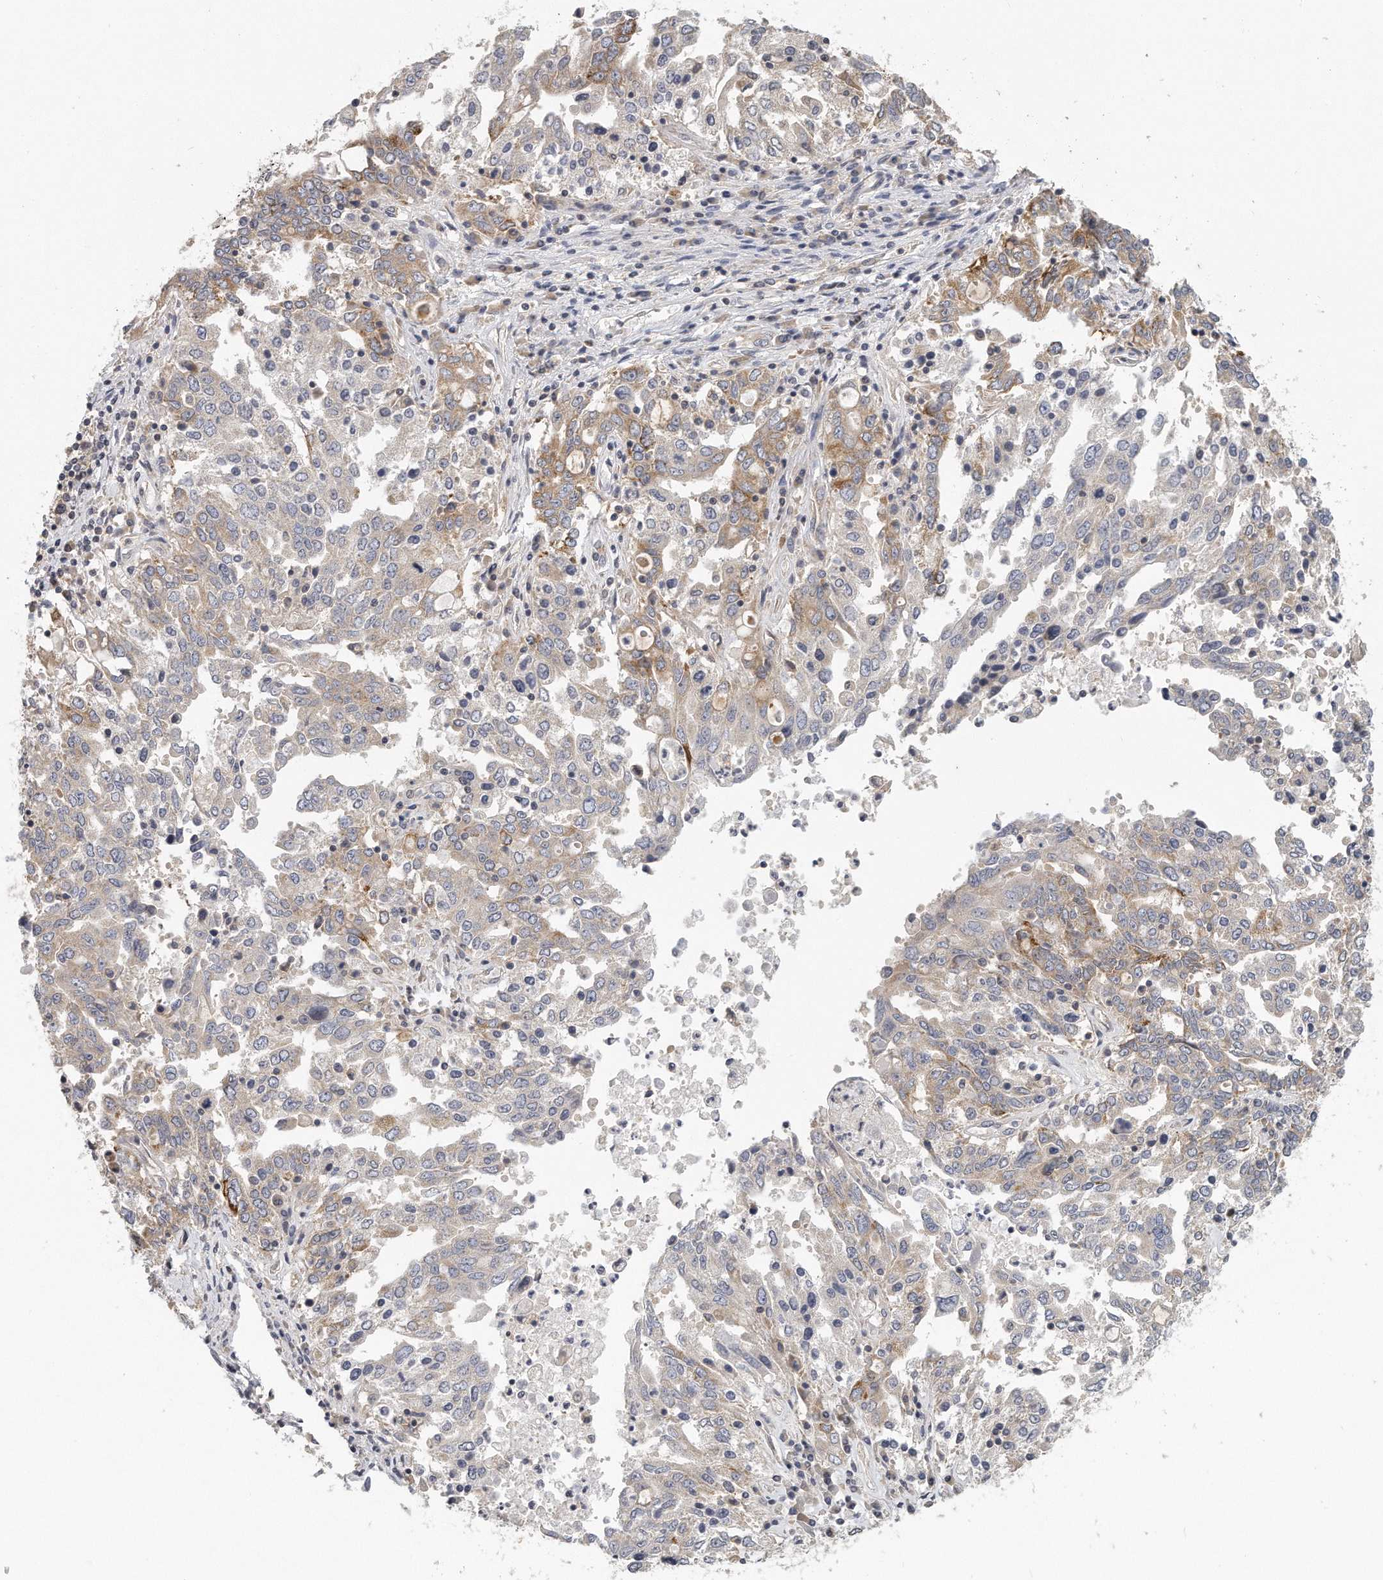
{"staining": {"intensity": "moderate", "quantity": "<25%", "location": "cytoplasmic/membranous"}, "tissue": "ovarian cancer", "cell_type": "Tumor cells", "image_type": "cancer", "snomed": [{"axis": "morphology", "description": "Carcinoma, endometroid"}, {"axis": "topography", "description": "Ovary"}], "caption": "An image of human ovarian endometroid carcinoma stained for a protein reveals moderate cytoplasmic/membranous brown staining in tumor cells.", "gene": "EIF3I", "patient": {"sex": "female", "age": 62}}